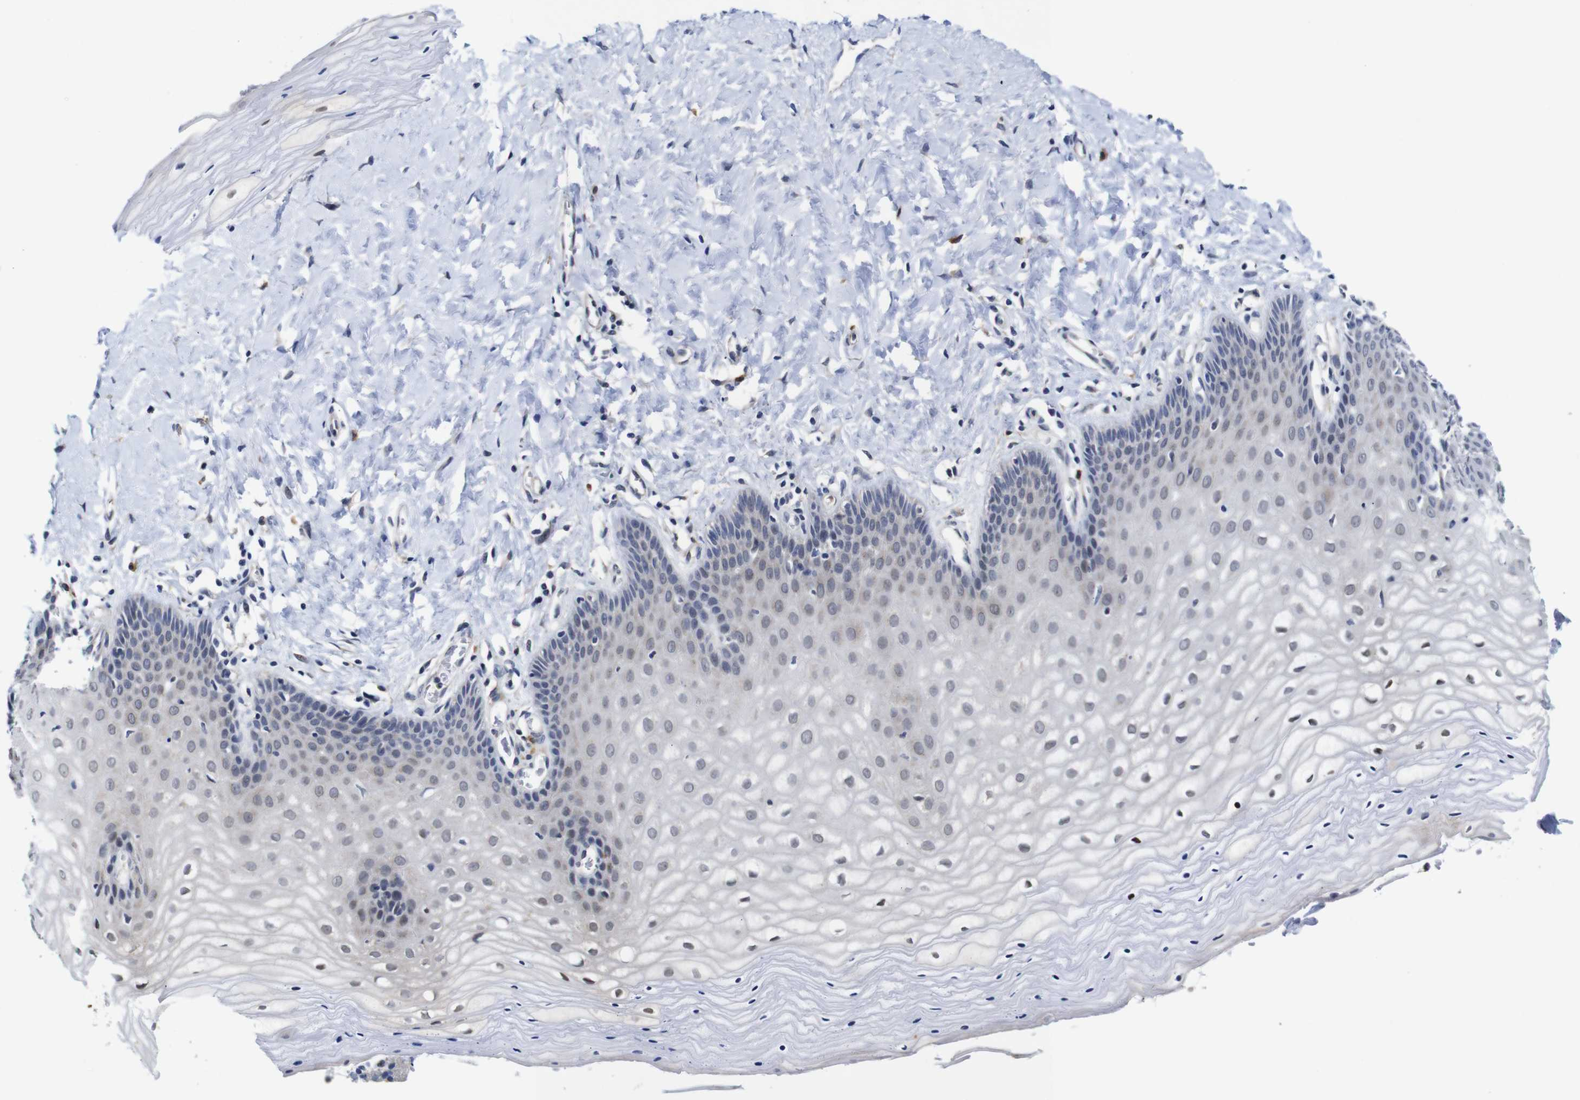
{"staining": {"intensity": "negative", "quantity": "none", "location": "none"}, "tissue": "cervix", "cell_type": "Glandular cells", "image_type": "normal", "snomed": [{"axis": "morphology", "description": "Normal tissue, NOS"}, {"axis": "topography", "description": "Cervix"}], "caption": "Histopathology image shows no significant protein staining in glandular cells of normal cervix.", "gene": "FURIN", "patient": {"sex": "female", "age": 55}}